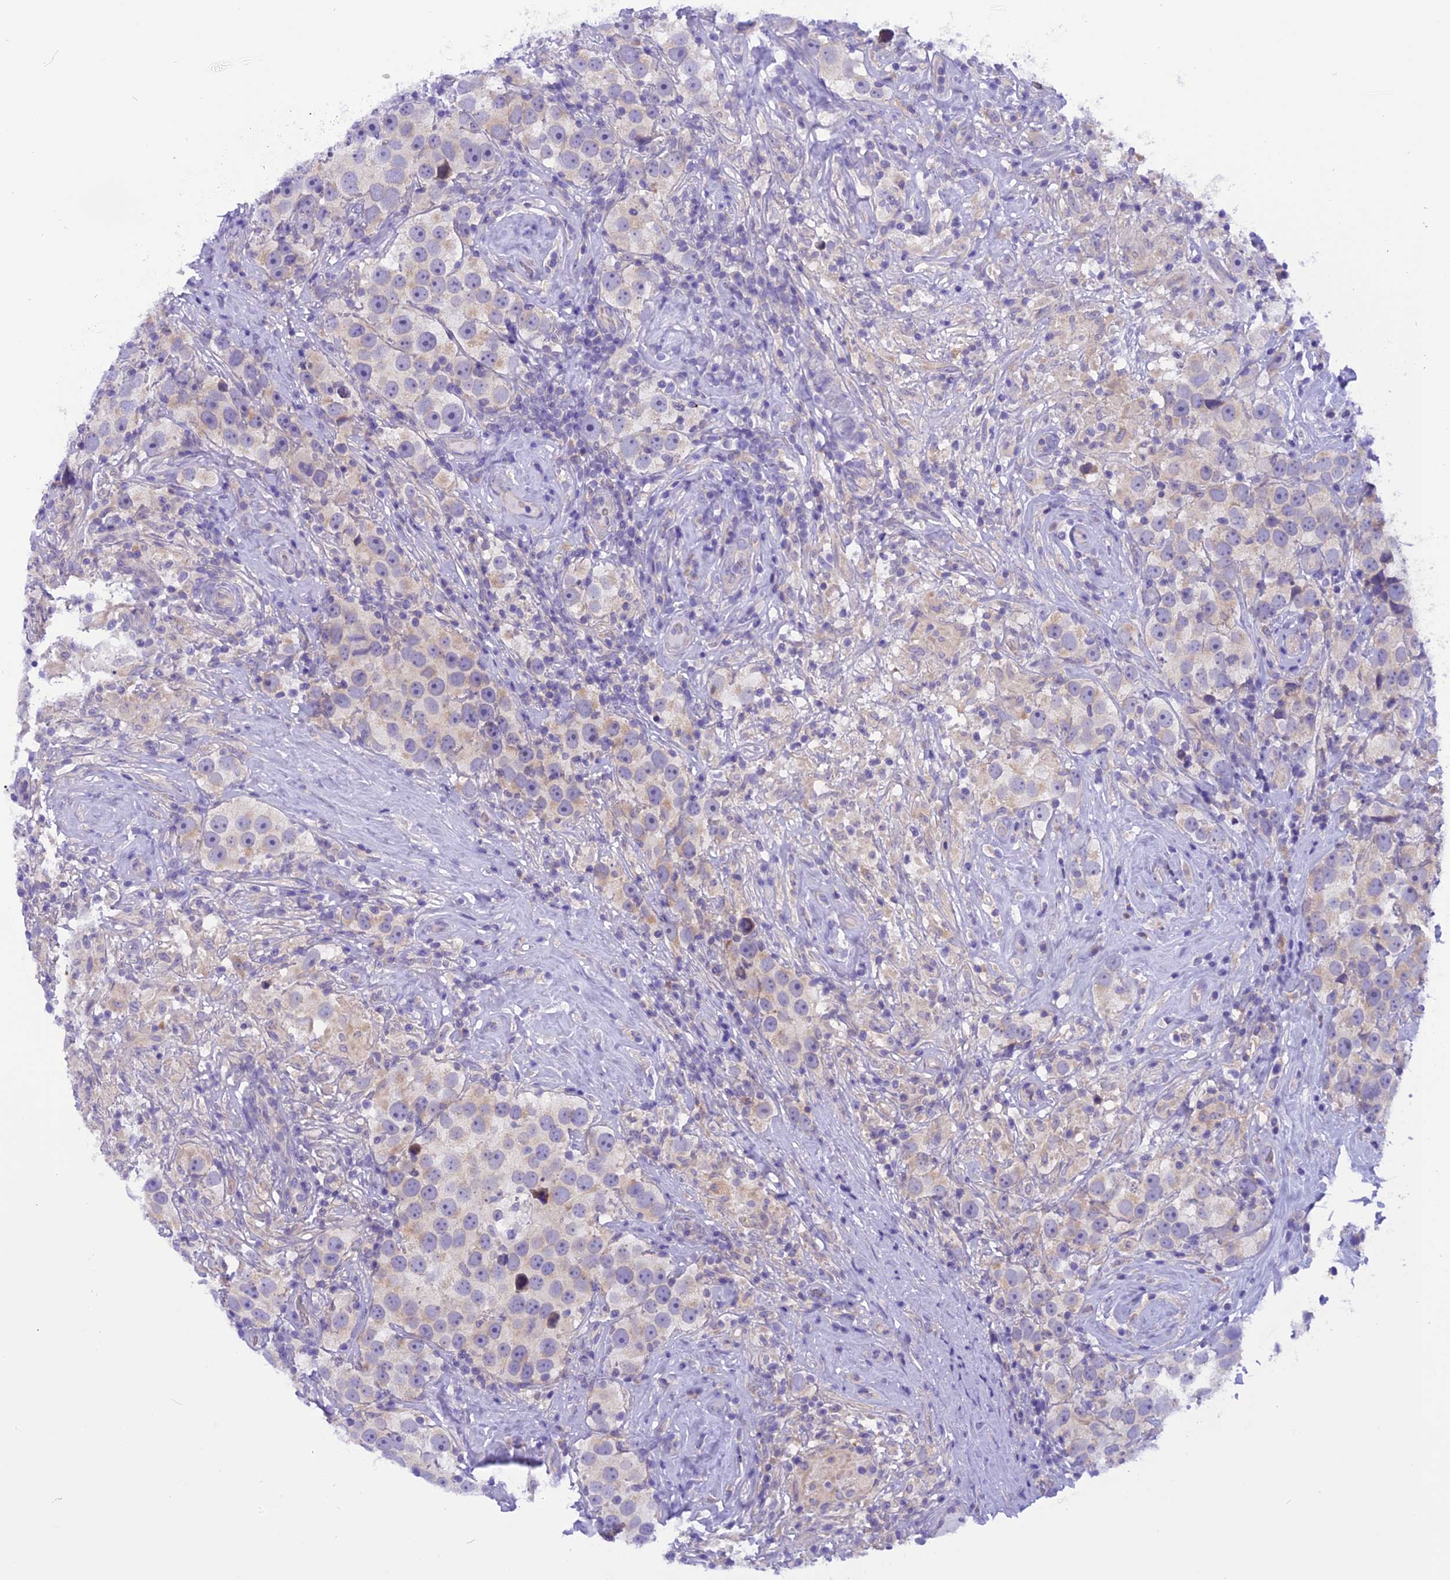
{"staining": {"intensity": "negative", "quantity": "none", "location": "none"}, "tissue": "testis cancer", "cell_type": "Tumor cells", "image_type": "cancer", "snomed": [{"axis": "morphology", "description": "Seminoma, NOS"}, {"axis": "topography", "description": "Testis"}], "caption": "Immunohistochemistry (IHC) micrograph of seminoma (testis) stained for a protein (brown), which shows no positivity in tumor cells. (Stains: DAB immunohistochemistry (IHC) with hematoxylin counter stain, Microscopy: brightfield microscopy at high magnification).", "gene": "TRIM3", "patient": {"sex": "male", "age": 49}}